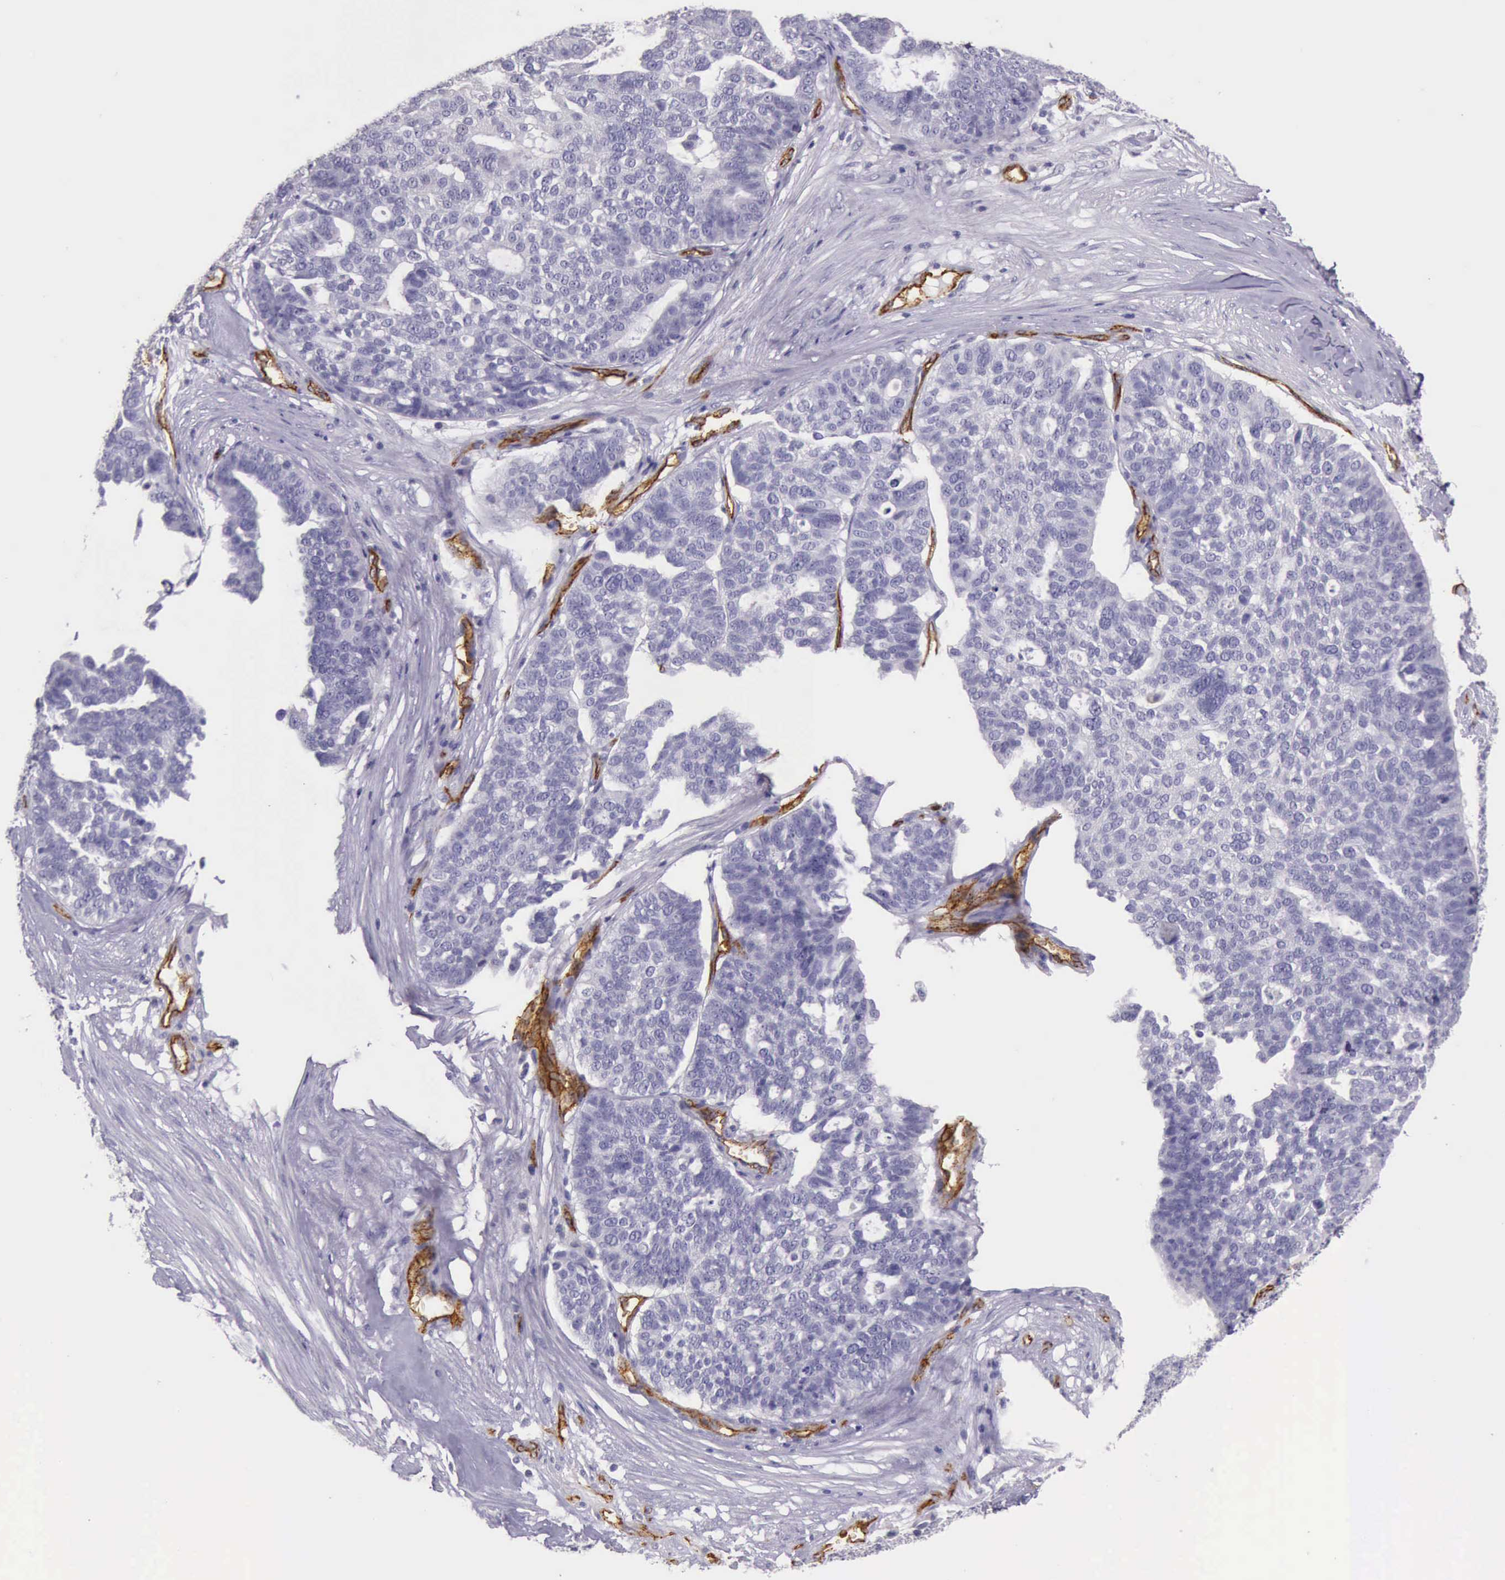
{"staining": {"intensity": "negative", "quantity": "none", "location": "none"}, "tissue": "ovarian cancer", "cell_type": "Tumor cells", "image_type": "cancer", "snomed": [{"axis": "morphology", "description": "Cystadenocarcinoma, serous, NOS"}, {"axis": "topography", "description": "Ovary"}], "caption": "The immunohistochemistry micrograph has no significant positivity in tumor cells of serous cystadenocarcinoma (ovarian) tissue.", "gene": "TCEANC", "patient": {"sex": "female", "age": 59}}